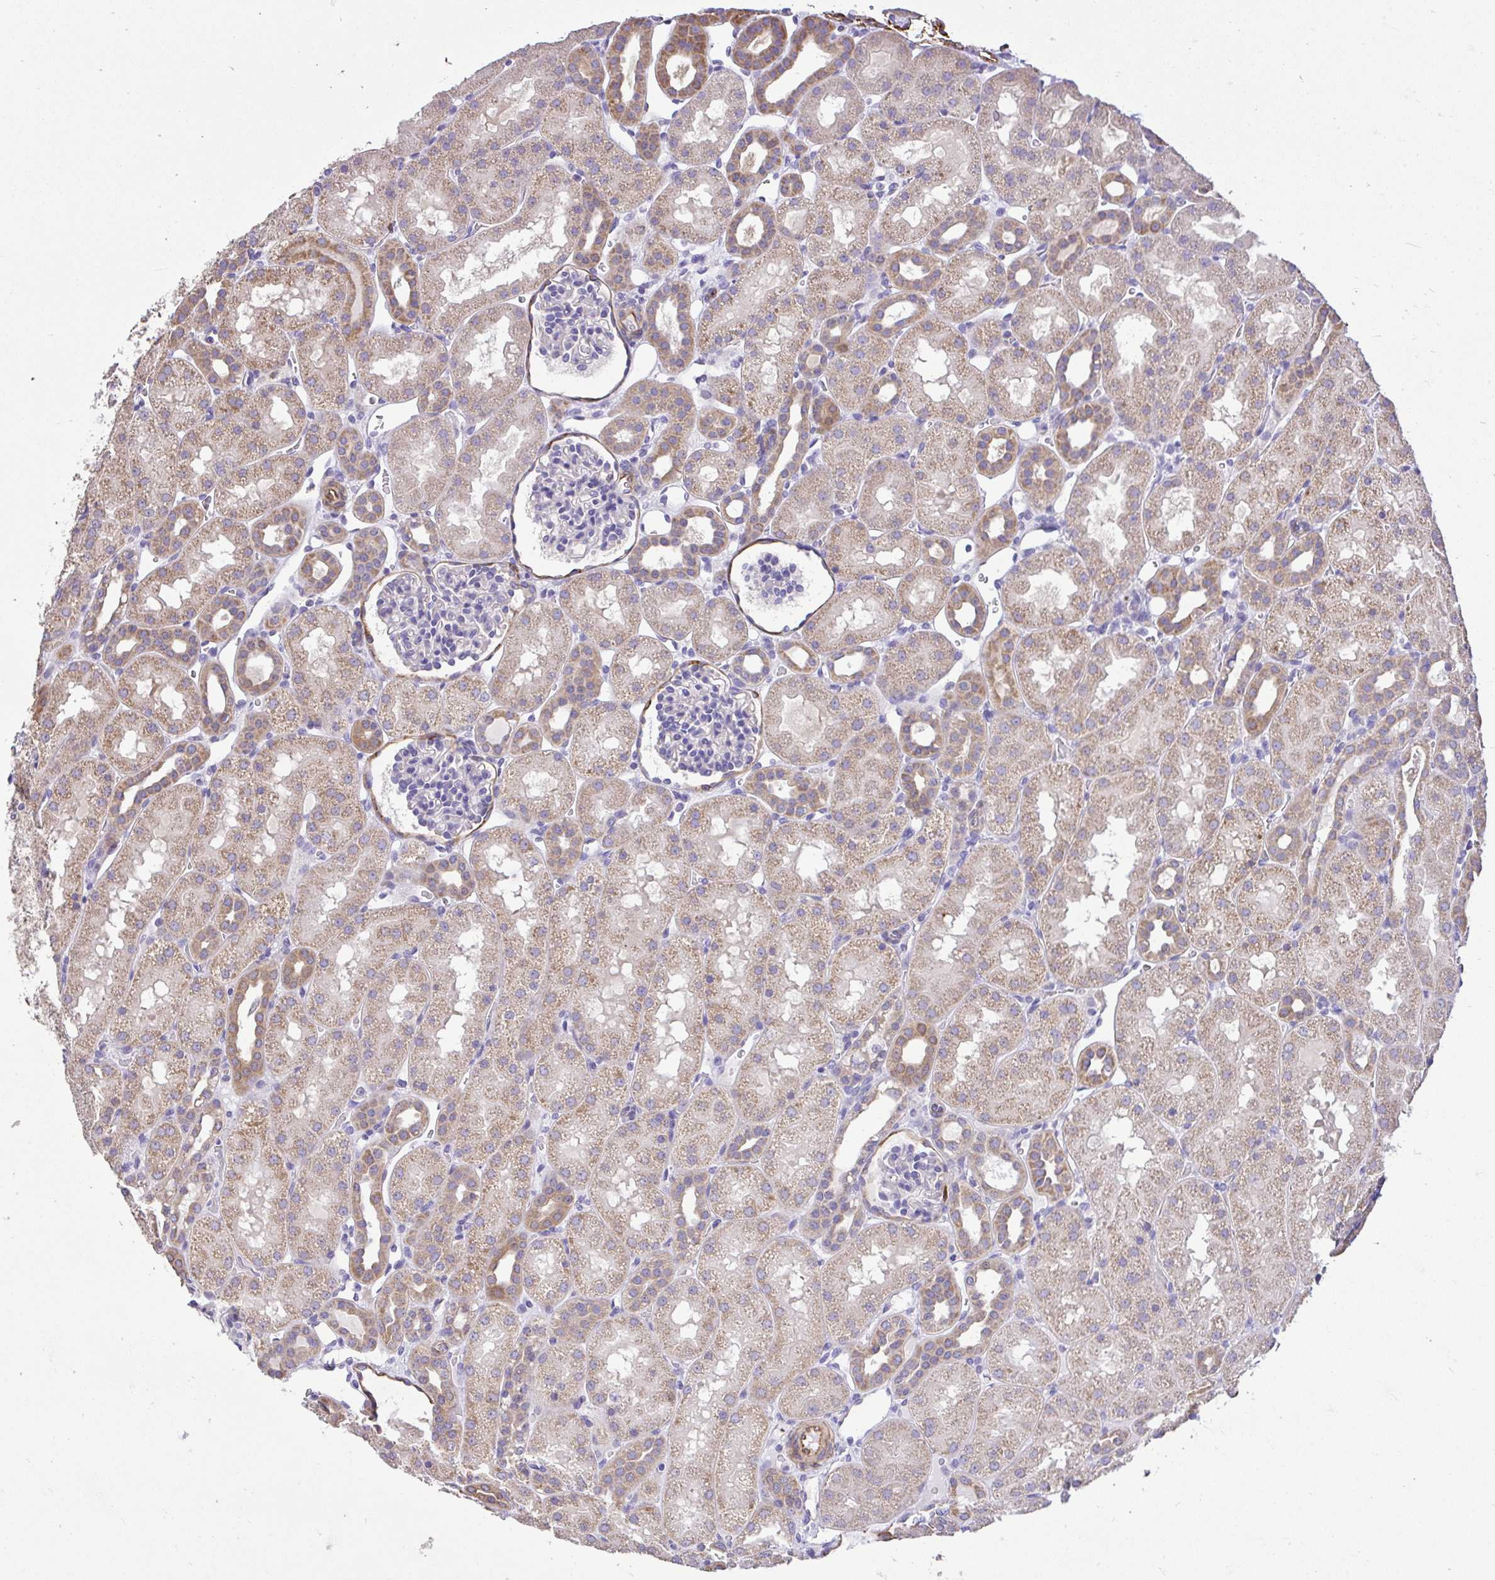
{"staining": {"intensity": "moderate", "quantity": "<25%", "location": "cytoplasmic/membranous"}, "tissue": "kidney", "cell_type": "Cells in glomeruli", "image_type": "normal", "snomed": [{"axis": "morphology", "description": "Normal tissue, NOS"}, {"axis": "topography", "description": "Kidney"}], "caption": "DAB (3,3'-diaminobenzidine) immunohistochemical staining of normal kidney displays moderate cytoplasmic/membranous protein positivity in approximately <25% of cells in glomeruli. Using DAB (brown) and hematoxylin (blue) stains, captured at high magnification using brightfield microscopy.", "gene": "PTPRK", "patient": {"sex": "male", "age": 2}}